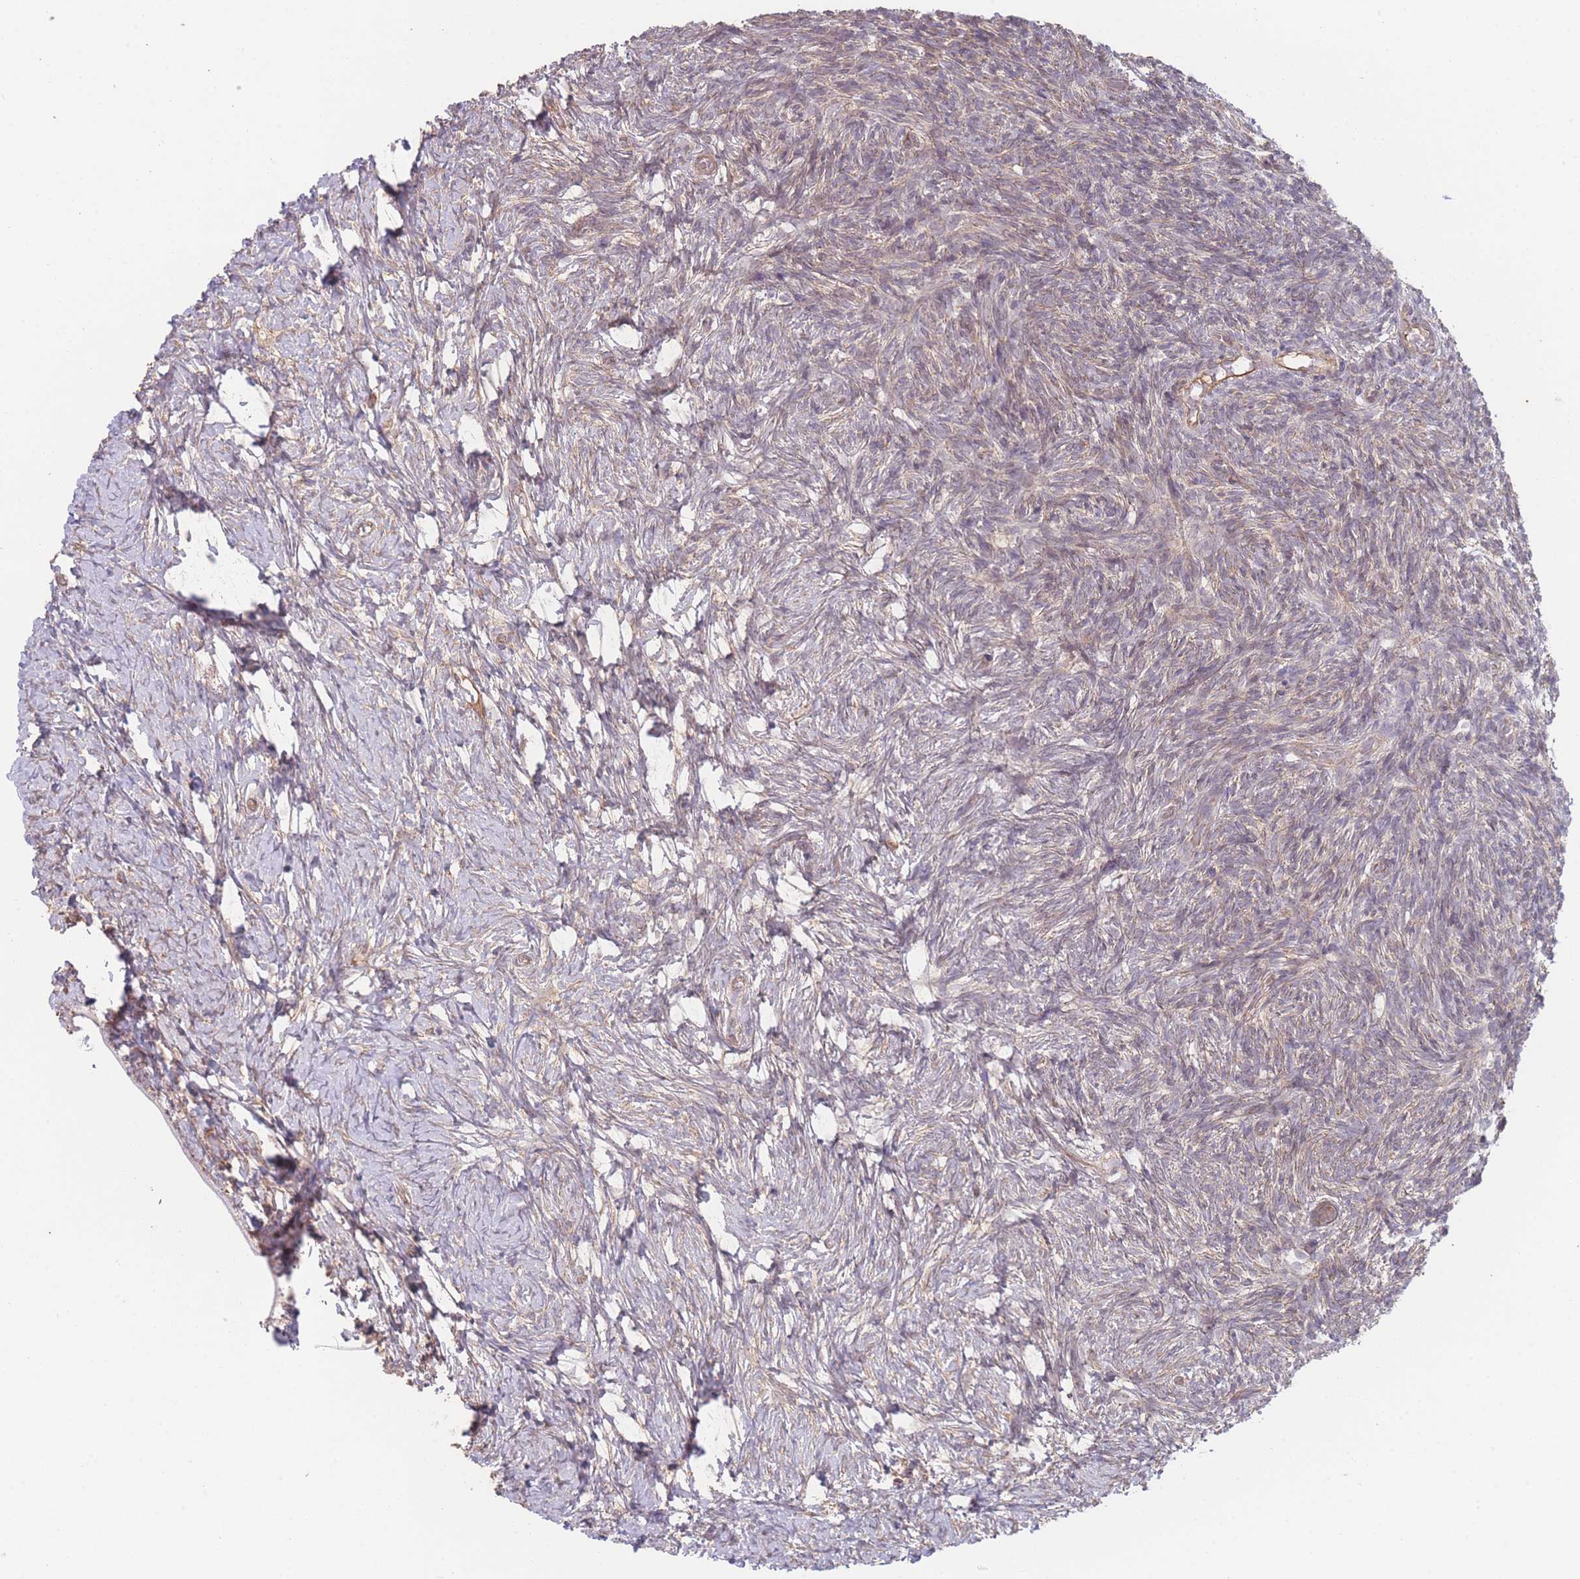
{"staining": {"intensity": "moderate", "quantity": "<25%", "location": "cytoplasmic/membranous"}, "tissue": "ovary", "cell_type": "Ovarian stroma cells", "image_type": "normal", "snomed": [{"axis": "morphology", "description": "Normal tissue, NOS"}, {"axis": "topography", "description": "Ovary"}], "caption": "This histopathology image exhibits immunohistochemistry staining of unremarkable ovary, with low moderate cytoplasmic/membranous positivity in about <25% of ovarian stroma cells.", "gene": "PXMP4", "patient": {"sex": "female", "age": 39}}